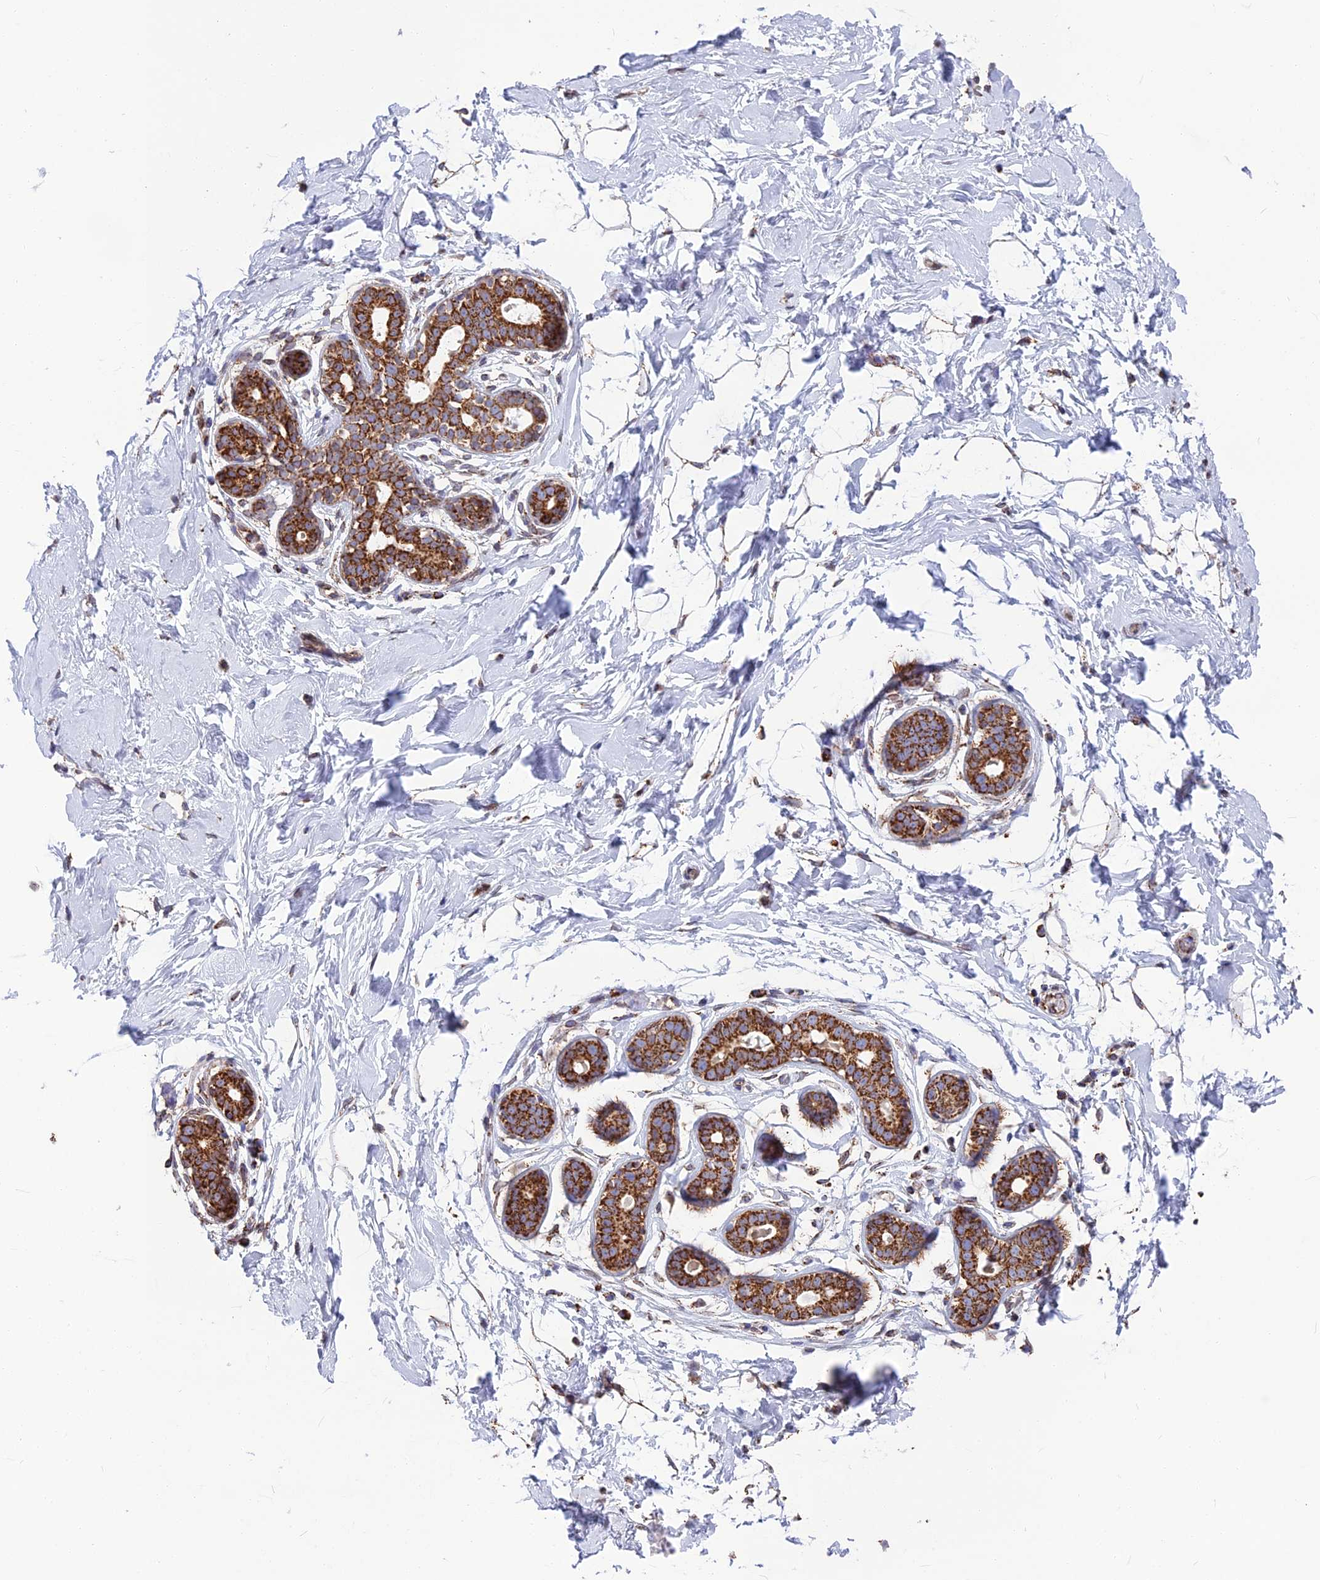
{"staining": {"intensity": "moderate", "quantity": ">75%", "location": "cytoplasmic/membranous"}, "tissue": "breast", "cell_type": "Adipocytes", "image_type": "normal", "snomed": [{"axis": "morphology", "description": "Normal tissue, NOS"}, {"axis": "morphology", "description": "Adenoma, NOS"}, {"axis": "topography", "description": "Breast"}], "caption": "Immunohistochemical staining of benign human breast reveals >75% levels of moderate cytoplasmic/membranous protein positivity in approximately >75% of adipocytes.", "gene": "CS", "patient": {"sex": "female", "age": 23}}